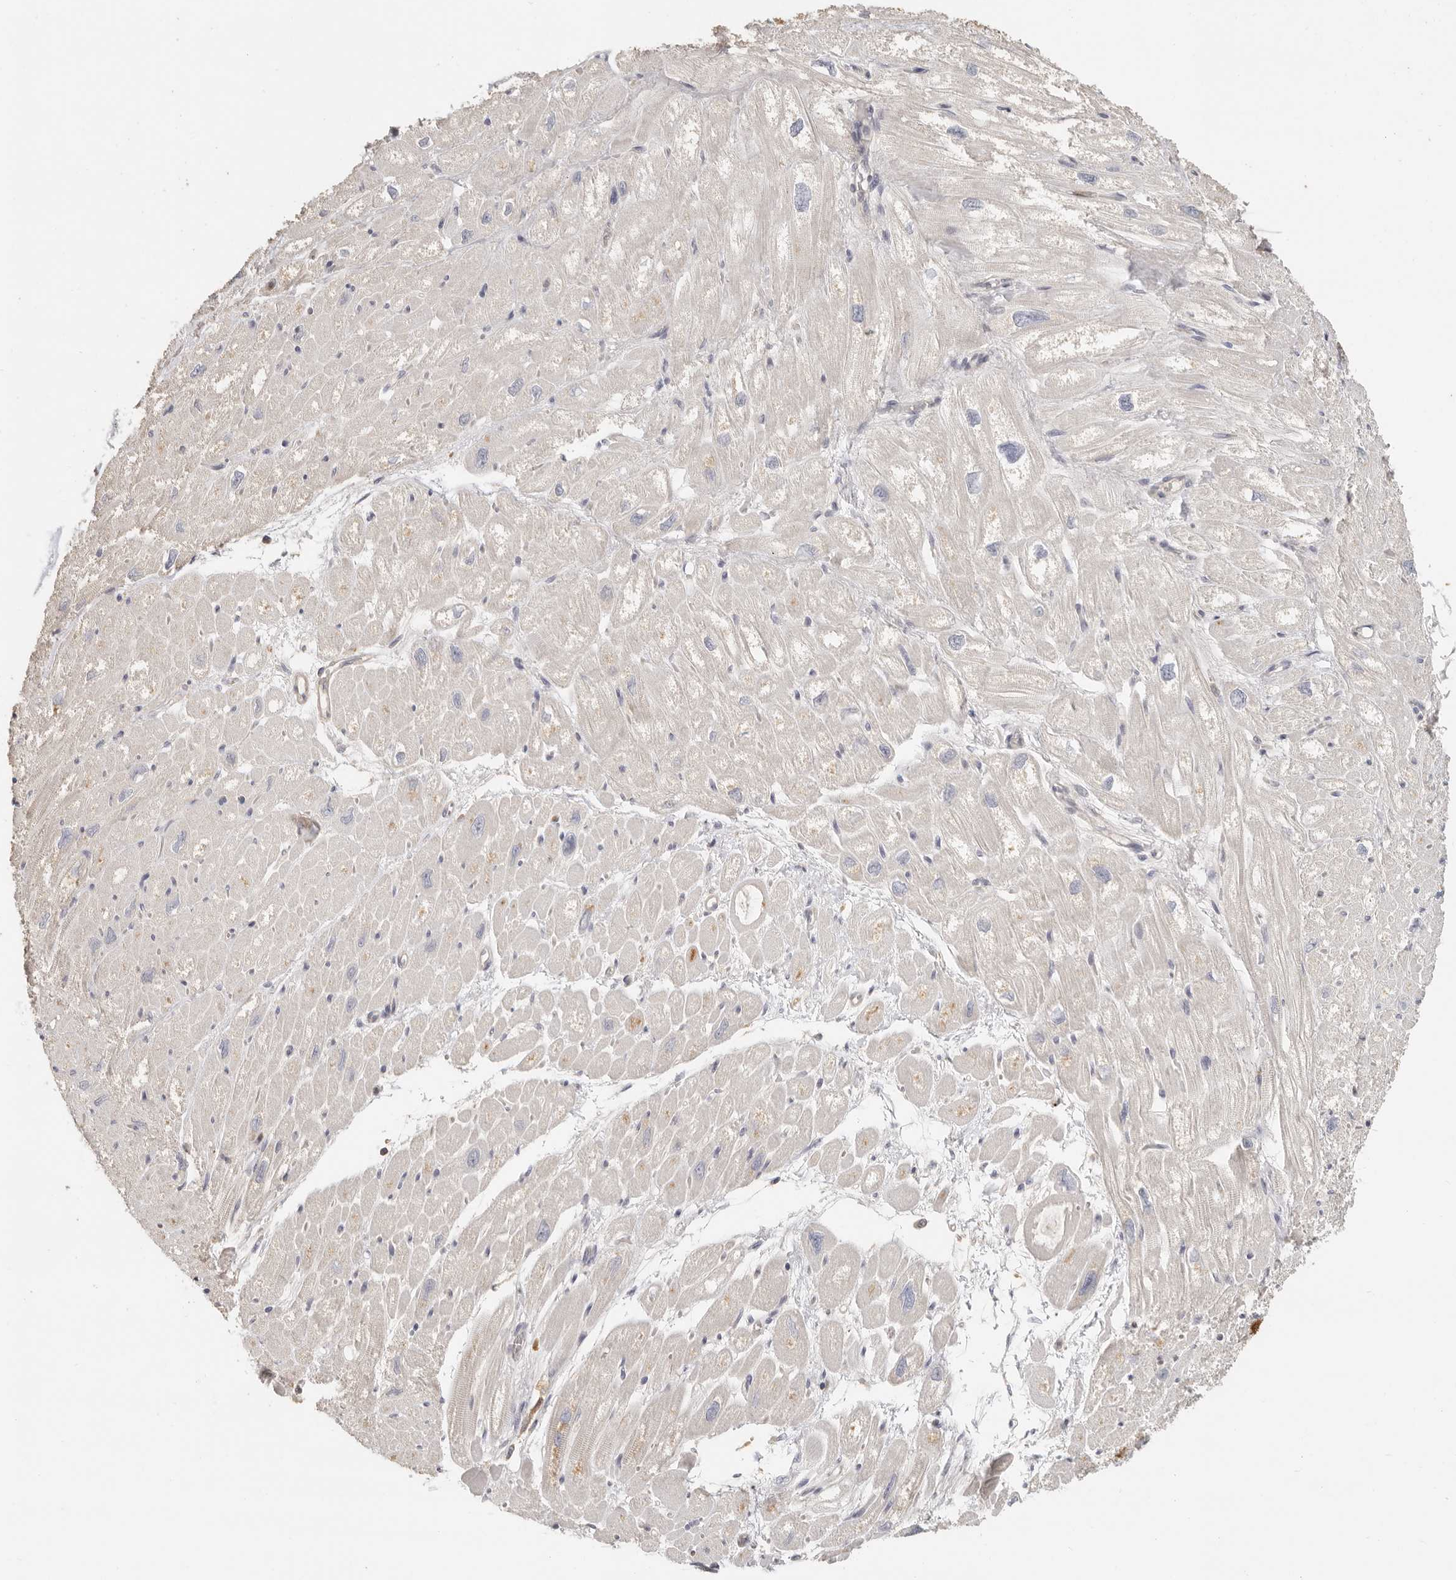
{"staining": {"intensity": "moderate", "quantity": "<25%", "location": "cytoplasmic/membranous"}, "tissue": "heart muscle", "cell_type": "Cardiomyocytes", "image_type": "normal", "snomed": [{"axis": "morphology", "description": "Normal tissue, NOS"}, {"axis": "topography", "description": "Heart"}], "caption": "DAB immunohistochemical staining of unremarkable human heart muscle exhibits moderate cytoplasmic/membranous protein positivity in approximately <25% of cardiomyocytes. The protein of interest is shown in brown color, while the nuclei are stained blue.", "gene": "CSK", "patient": {"sex": "male", "age": 50}}